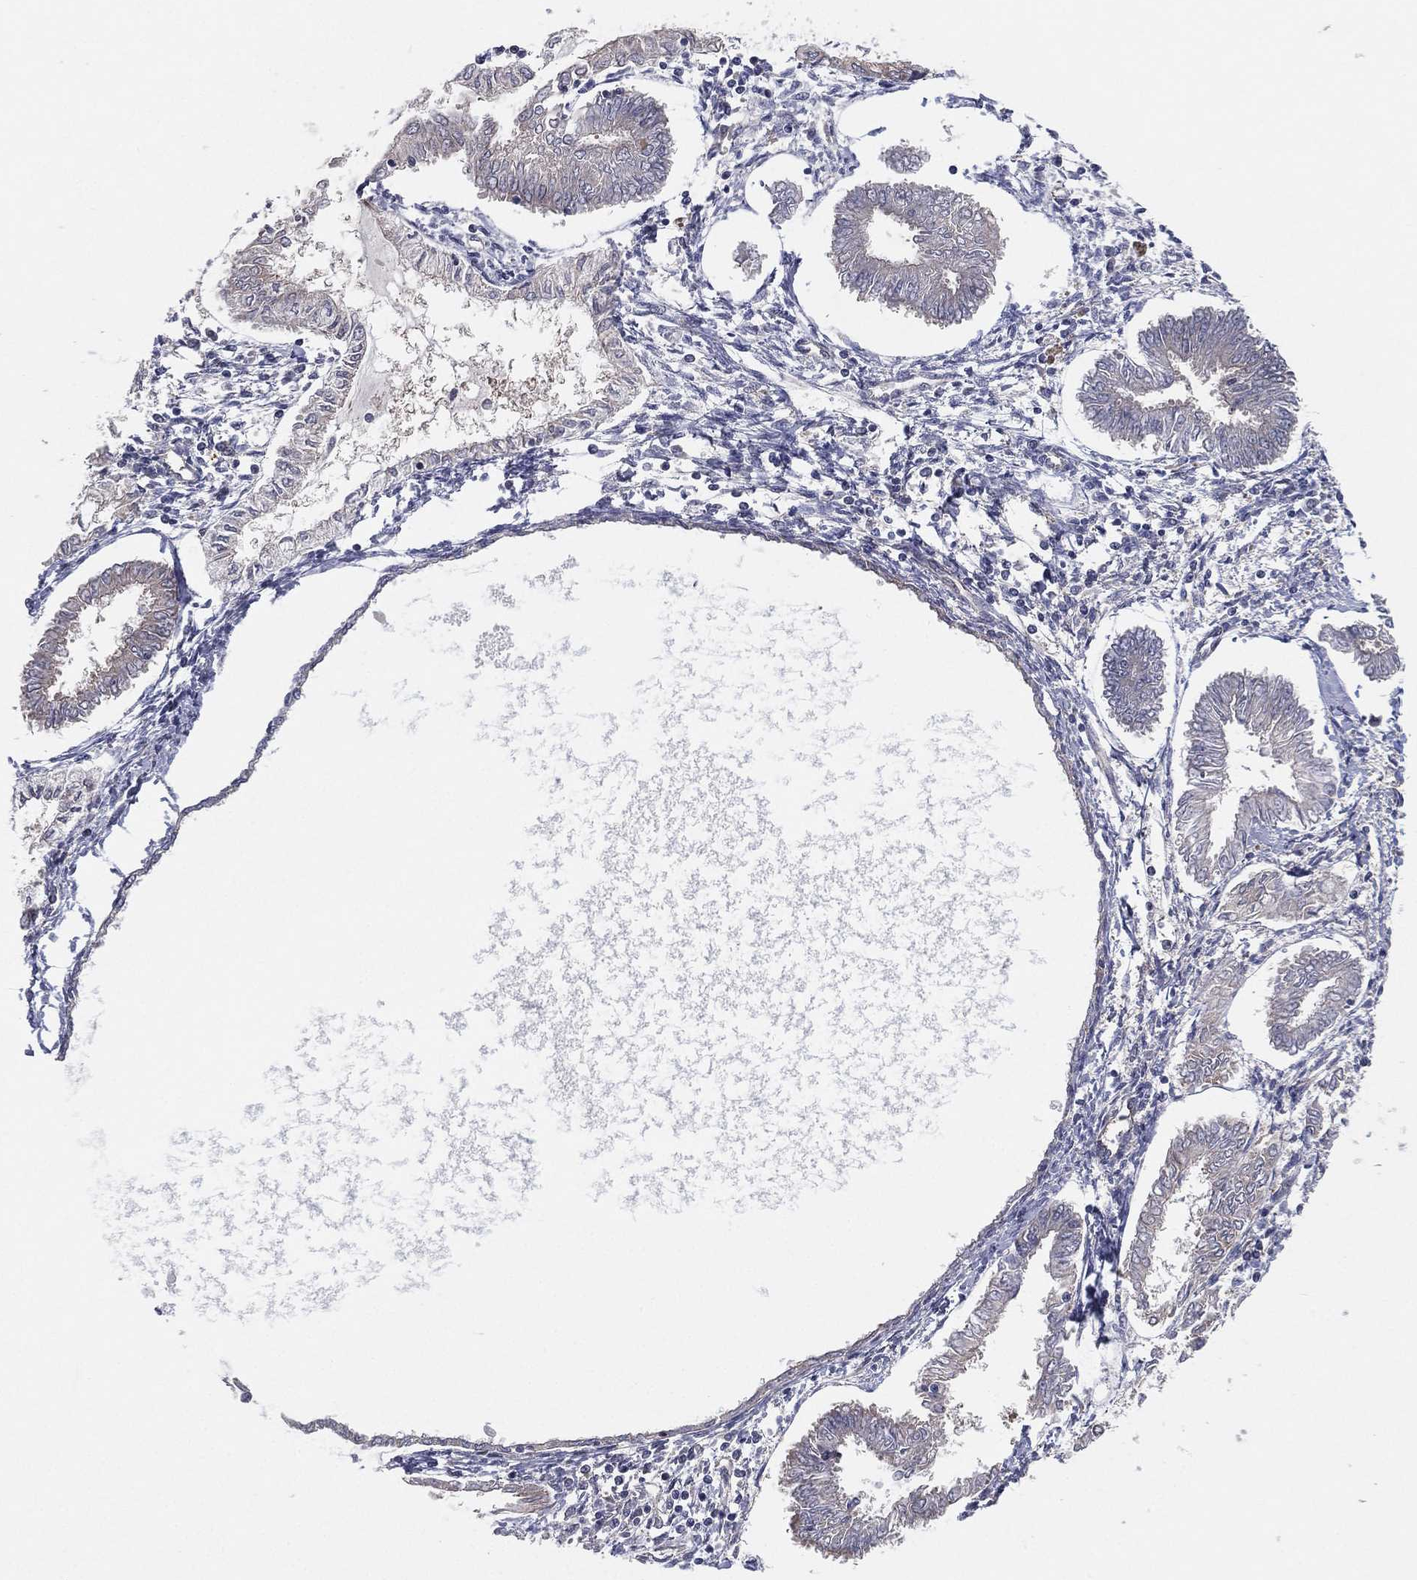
{"staining": {"intensity": "negative", "quantity": "none", "location": "none"}, "tissue": "endometrial cancer", "cell_type": "Tumor cells", "image_type": "cancer", "snomed": [{"axis": "morphology", "description": "Adenocarcinoma, NOS"}, {"axis": "topography", "description": "Endometrium"}], "caption": "Endometrial cancer was stained to show a protein in brown. There is no significant staining in tumor cells.", "gene": "UTP14A", "patient": {"sex": "female", "age": 68}}